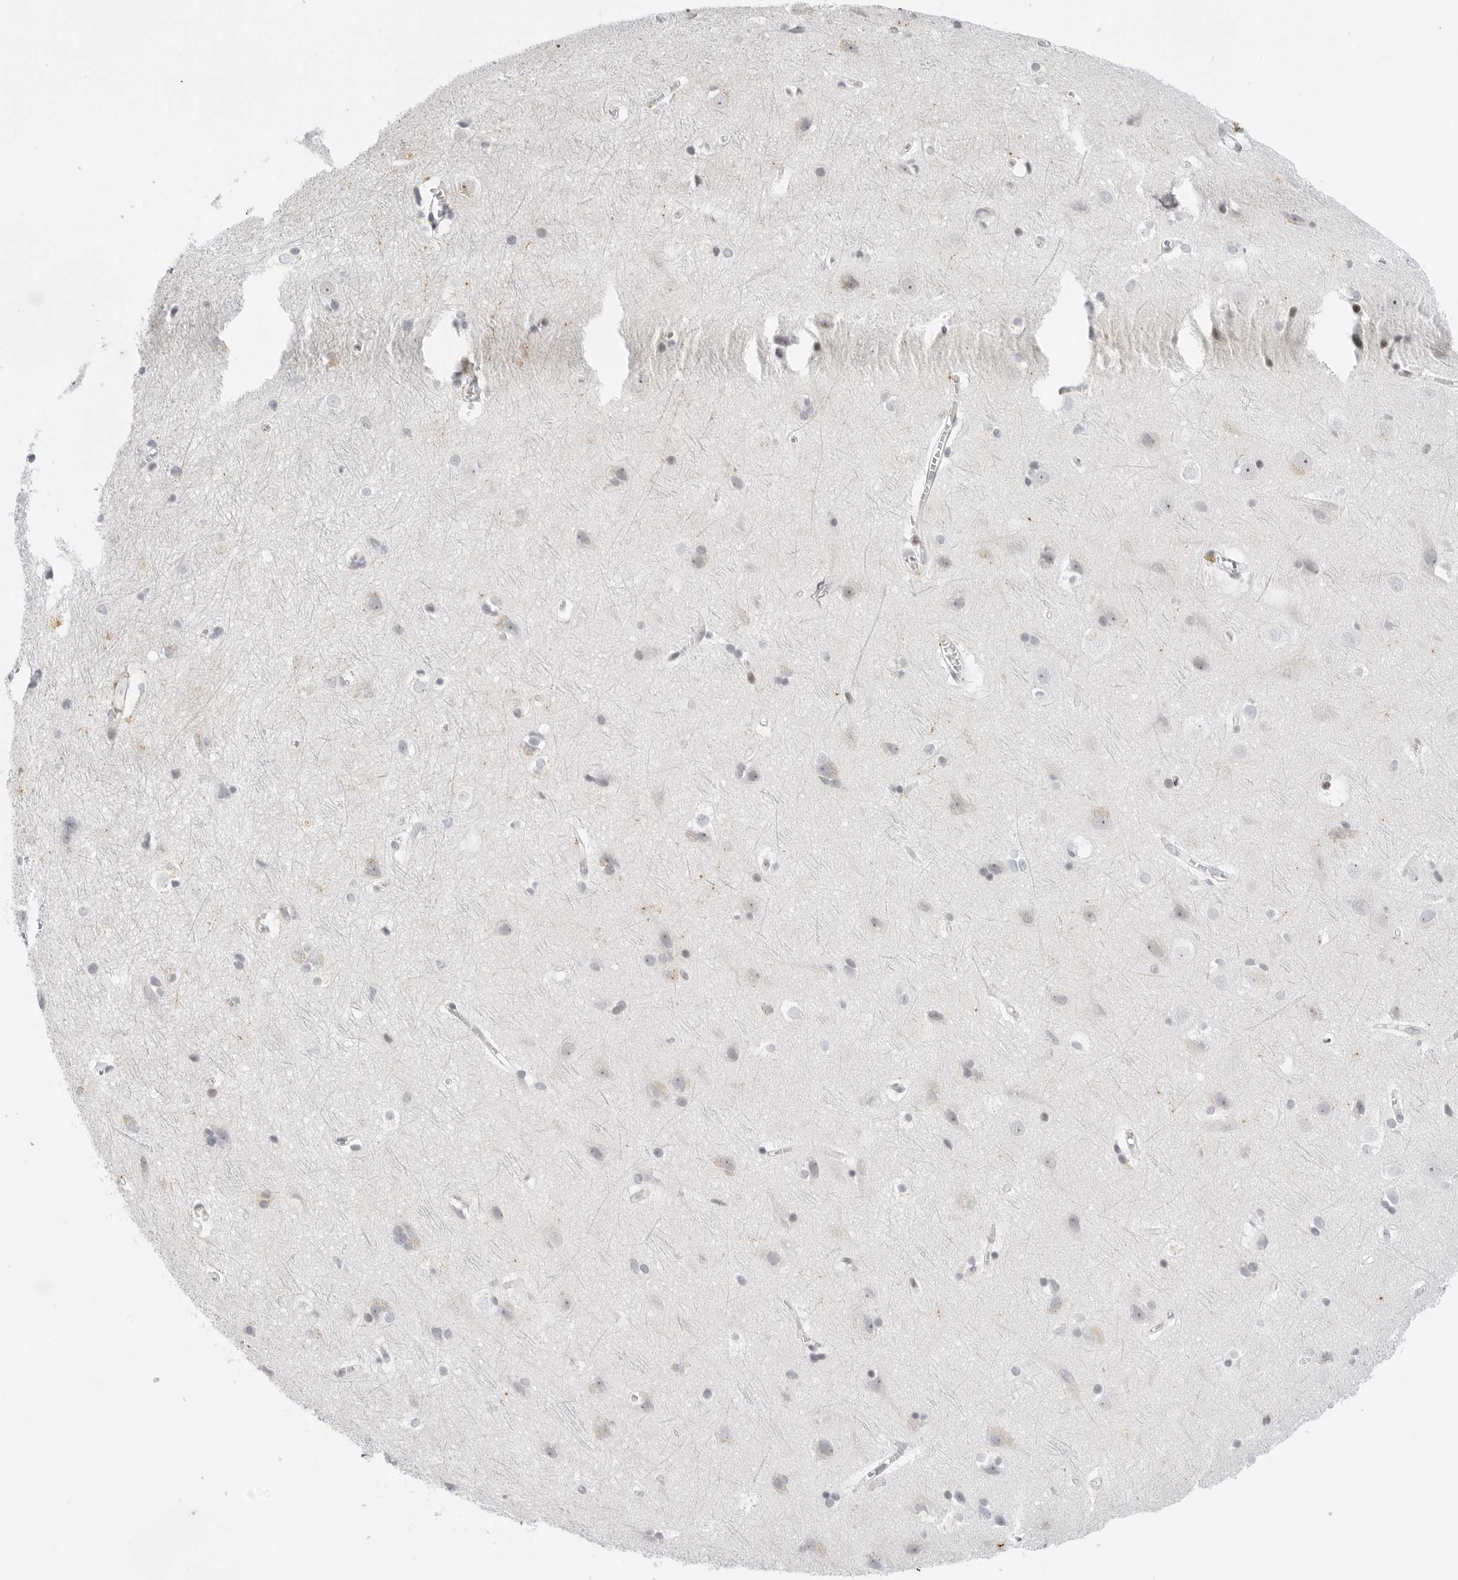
{"staining": {"intensity": "negative", "quantity": "none", "location": "none"}, "tissue": "cerebral cortex", "cell_type": "Endothelial cells", "image_type": "normal", "snomed": [{"axis": "morphology", "description": "Normal tissue, NOS"}, {"axis": "topography", "description": "Cerebral cortex"}], "caption": "This image is of normal cerebral cortex stained with immunohistochemistry (IHC) to label a protein in brown with the nuclei are counter-stained blue. There is no expression in endothelial cells. The staining is performed using DAB brown chromogen with nuclei counter-stained in using hematoxylin.", "gene": "HSPB7", "patient": {"sex": "male", "age": 54}}